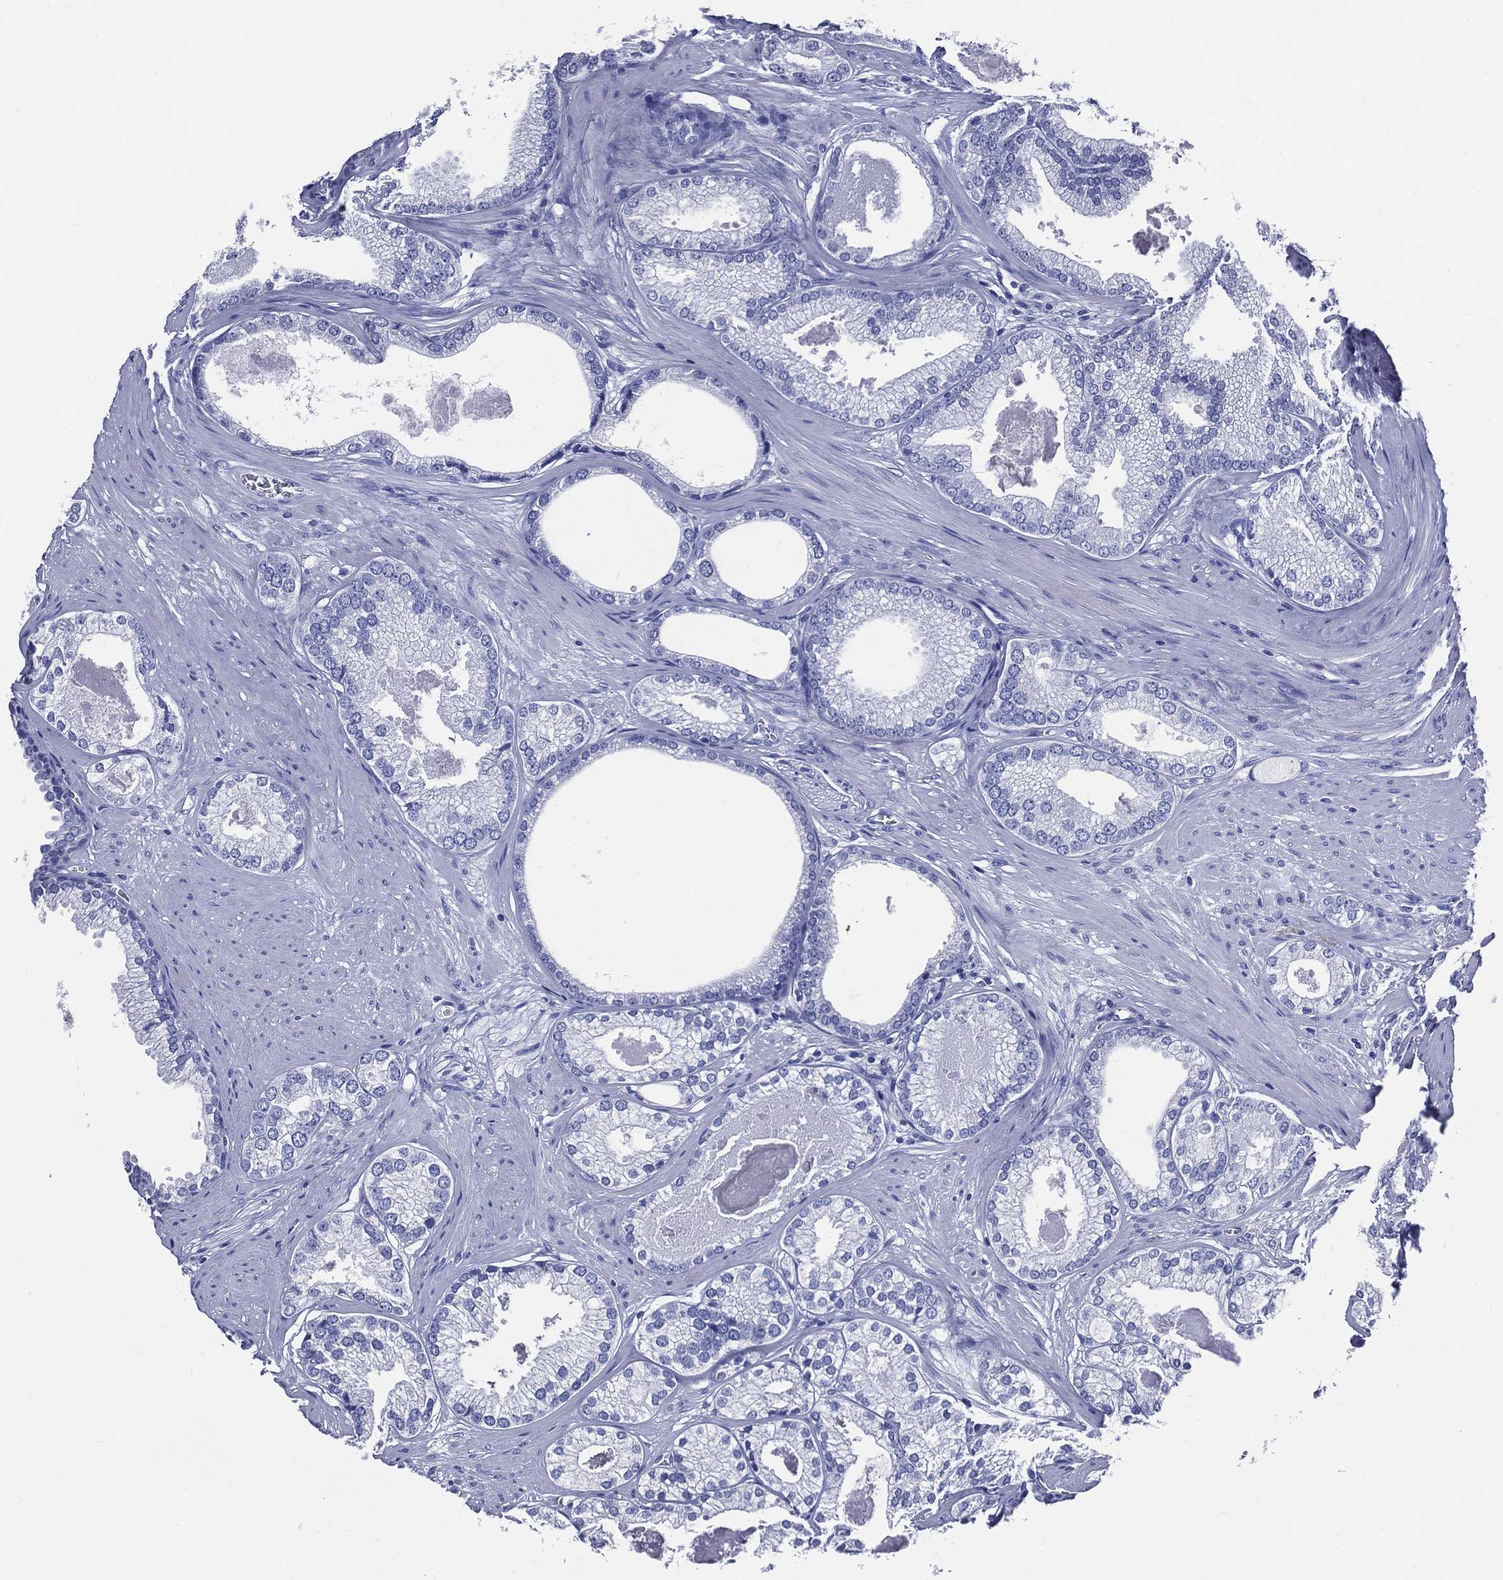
{"staining": {"intensity": "negative", "quantity": "none", "location": "none"}, "tissue": "prostate cancer", "cell_type": "Tumor cells", "image_type": "cancer", "snomed": [{"axis": "morphology", "description": "Adenocarcinoma, High grade"}, {"axis": "topography", "description": "Prostate and seminal vesicle, NOS"}], "caption": "An immunohistochemistry (IHC) photomicrograph of prostate cancer is shown. There is no staining in tumor cells of prostate cancer.", "gene": "ACE2", "patient": {"sex": "male", "age": 62}}